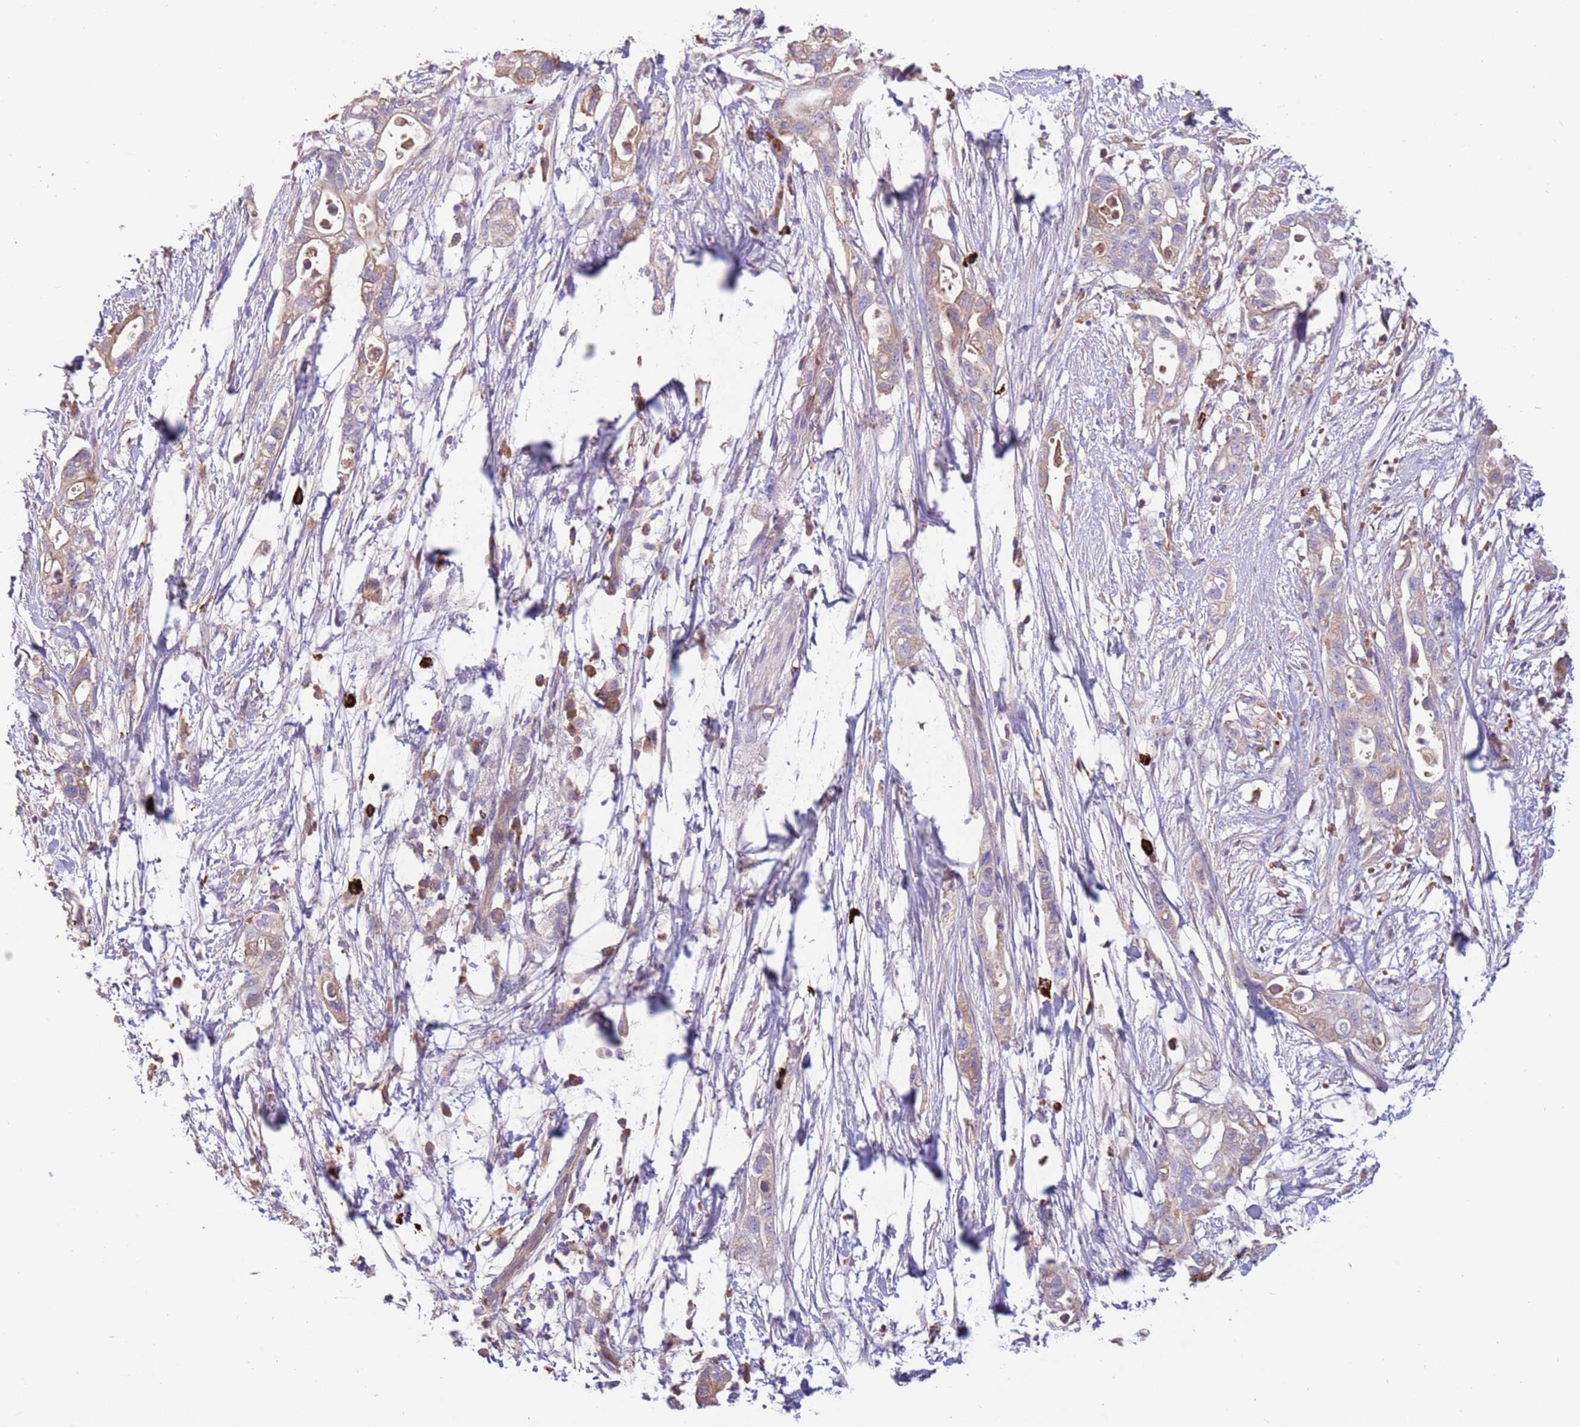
{"staining": {"intensity": "weak", "quantity": ">75%", "location": "cytoplasmic/membranous"}, "tissue": "pancreatic cancer", "cell_type": "Tumor cells", "image_type": "cancer", "snomed": [{"axis": "morphology", "description": "Adenocarcinoma, NOS"}, {"axis": "topography", "description": "Pancreas"}], "caption": "High-power microscopy captured an immunohistochemistry image of pancreatic cancer (adenocarcinoma), revealing weak cytoplasmic/membranous positivity in about >75% of tumor cells. (DAB IHC with brightfield microscopy, high magnification).", "gene": "TRMO", "patient": {"sex": "female", "age": 72}}